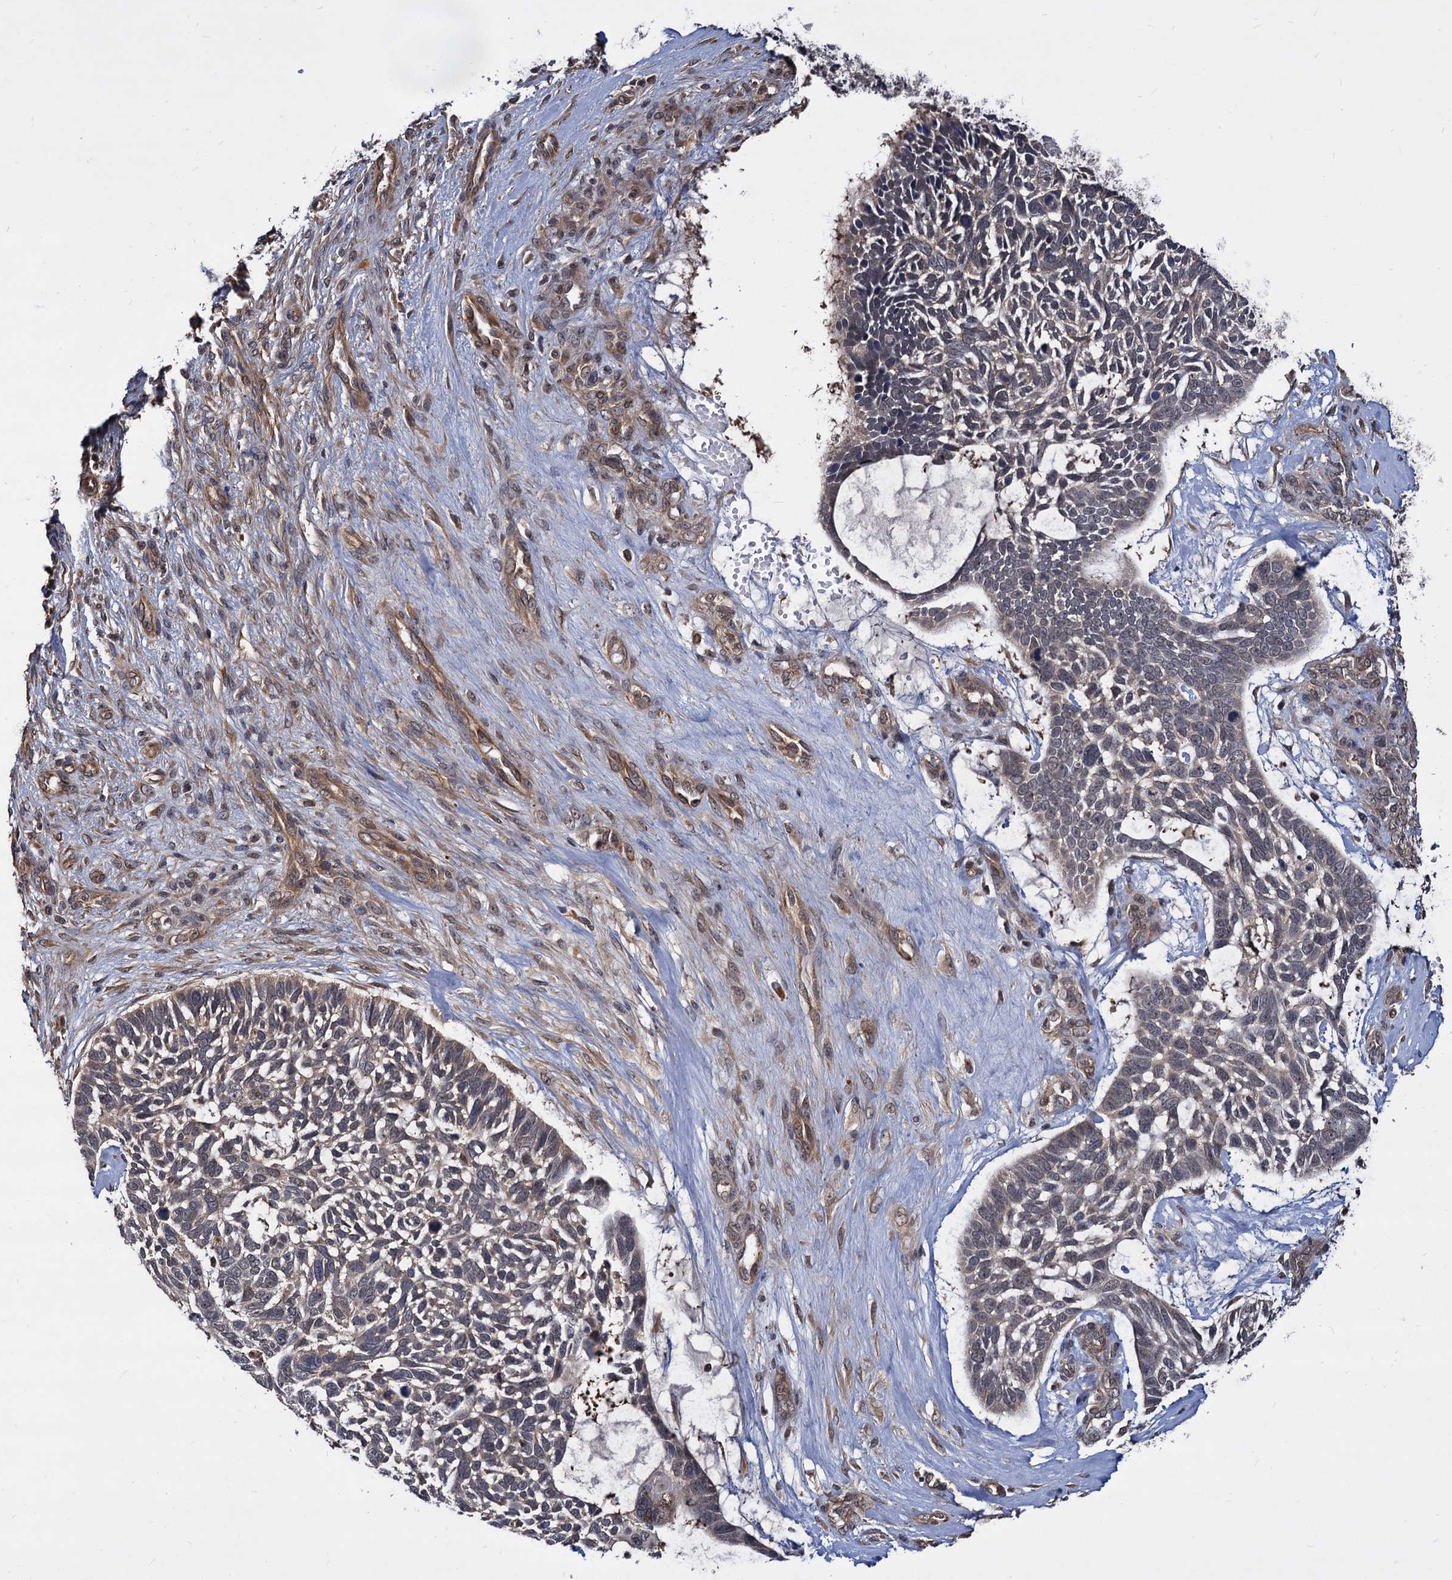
{"staining": {"intensity": "weak", "quantity": "<25%", "location": "nuclear"}, "tissue": "skin cancer", "cell_type": "Tumor cells", "image_type": "cancer", "snomed": [{"axis": "morphology", "description": "Basal cell carcinoma"}, {"axis": "topography", "description": "Skin"}], "caption": "There is no significant positivity in tumor cells of basal cell carcinoma (skin). (DAB IHC with hematoxylin counter stain).", "gene": "PSMD4", "patient": {"sex": "male", "age": 88}}